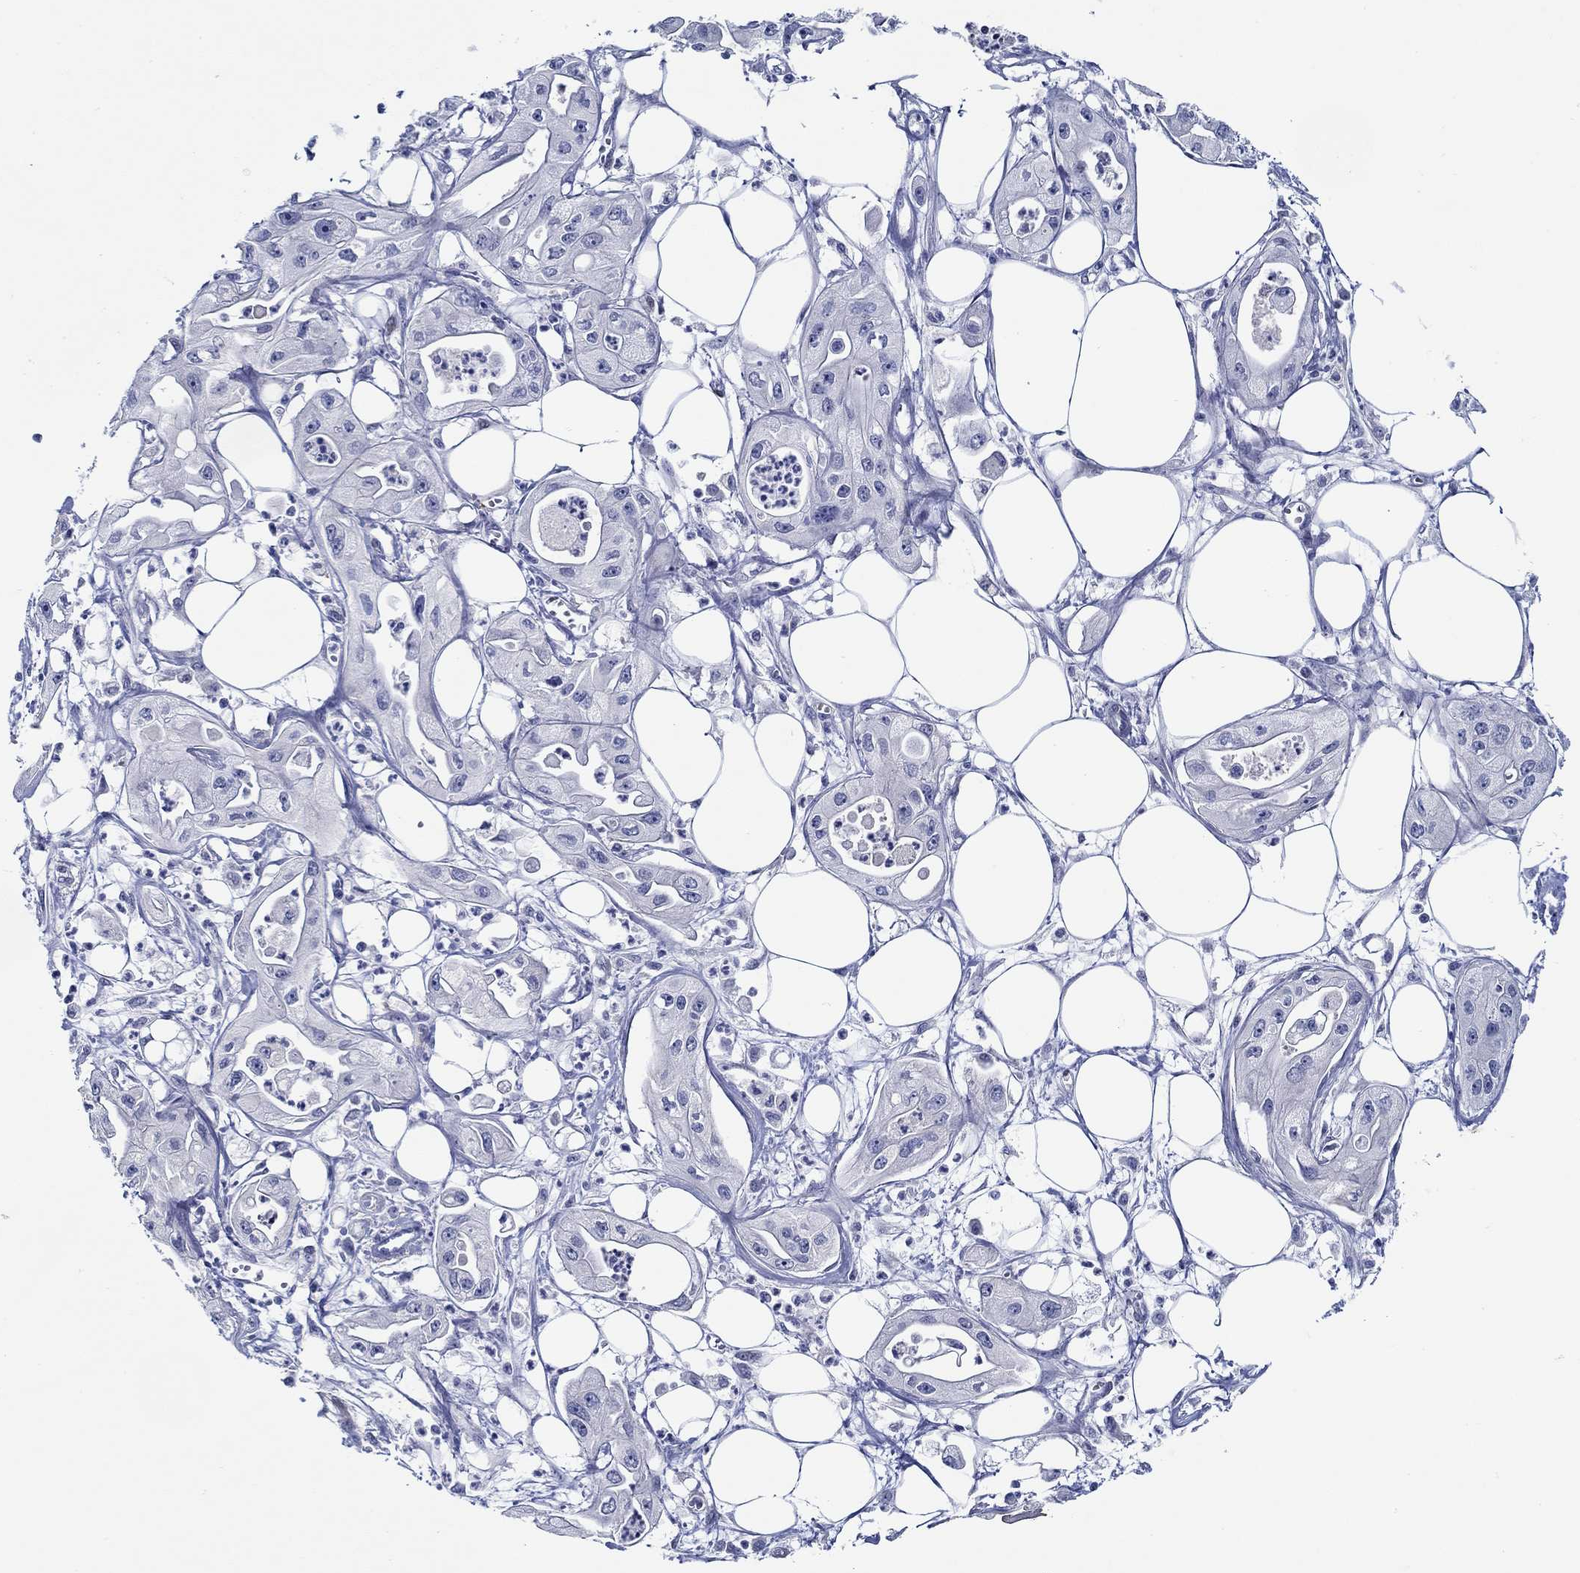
{"staining": {"intensity": "negative", "quantity": "none", "location": "none"}, "tissue": "pancreatic cancer", "cell_type": "Tumor cells", "image_type": "cancer", "snomed": [{"axis": "morphology", "description": "Adenocarcinoma, NOS"}, {"axis": "topography", "description": "Pancreas"}], "caption": "A micrograph of human pancreatic cancer is negative for staining in tumor cells.", "gene": "MC2R", "patient": {"sex": "male", "age": 70}}